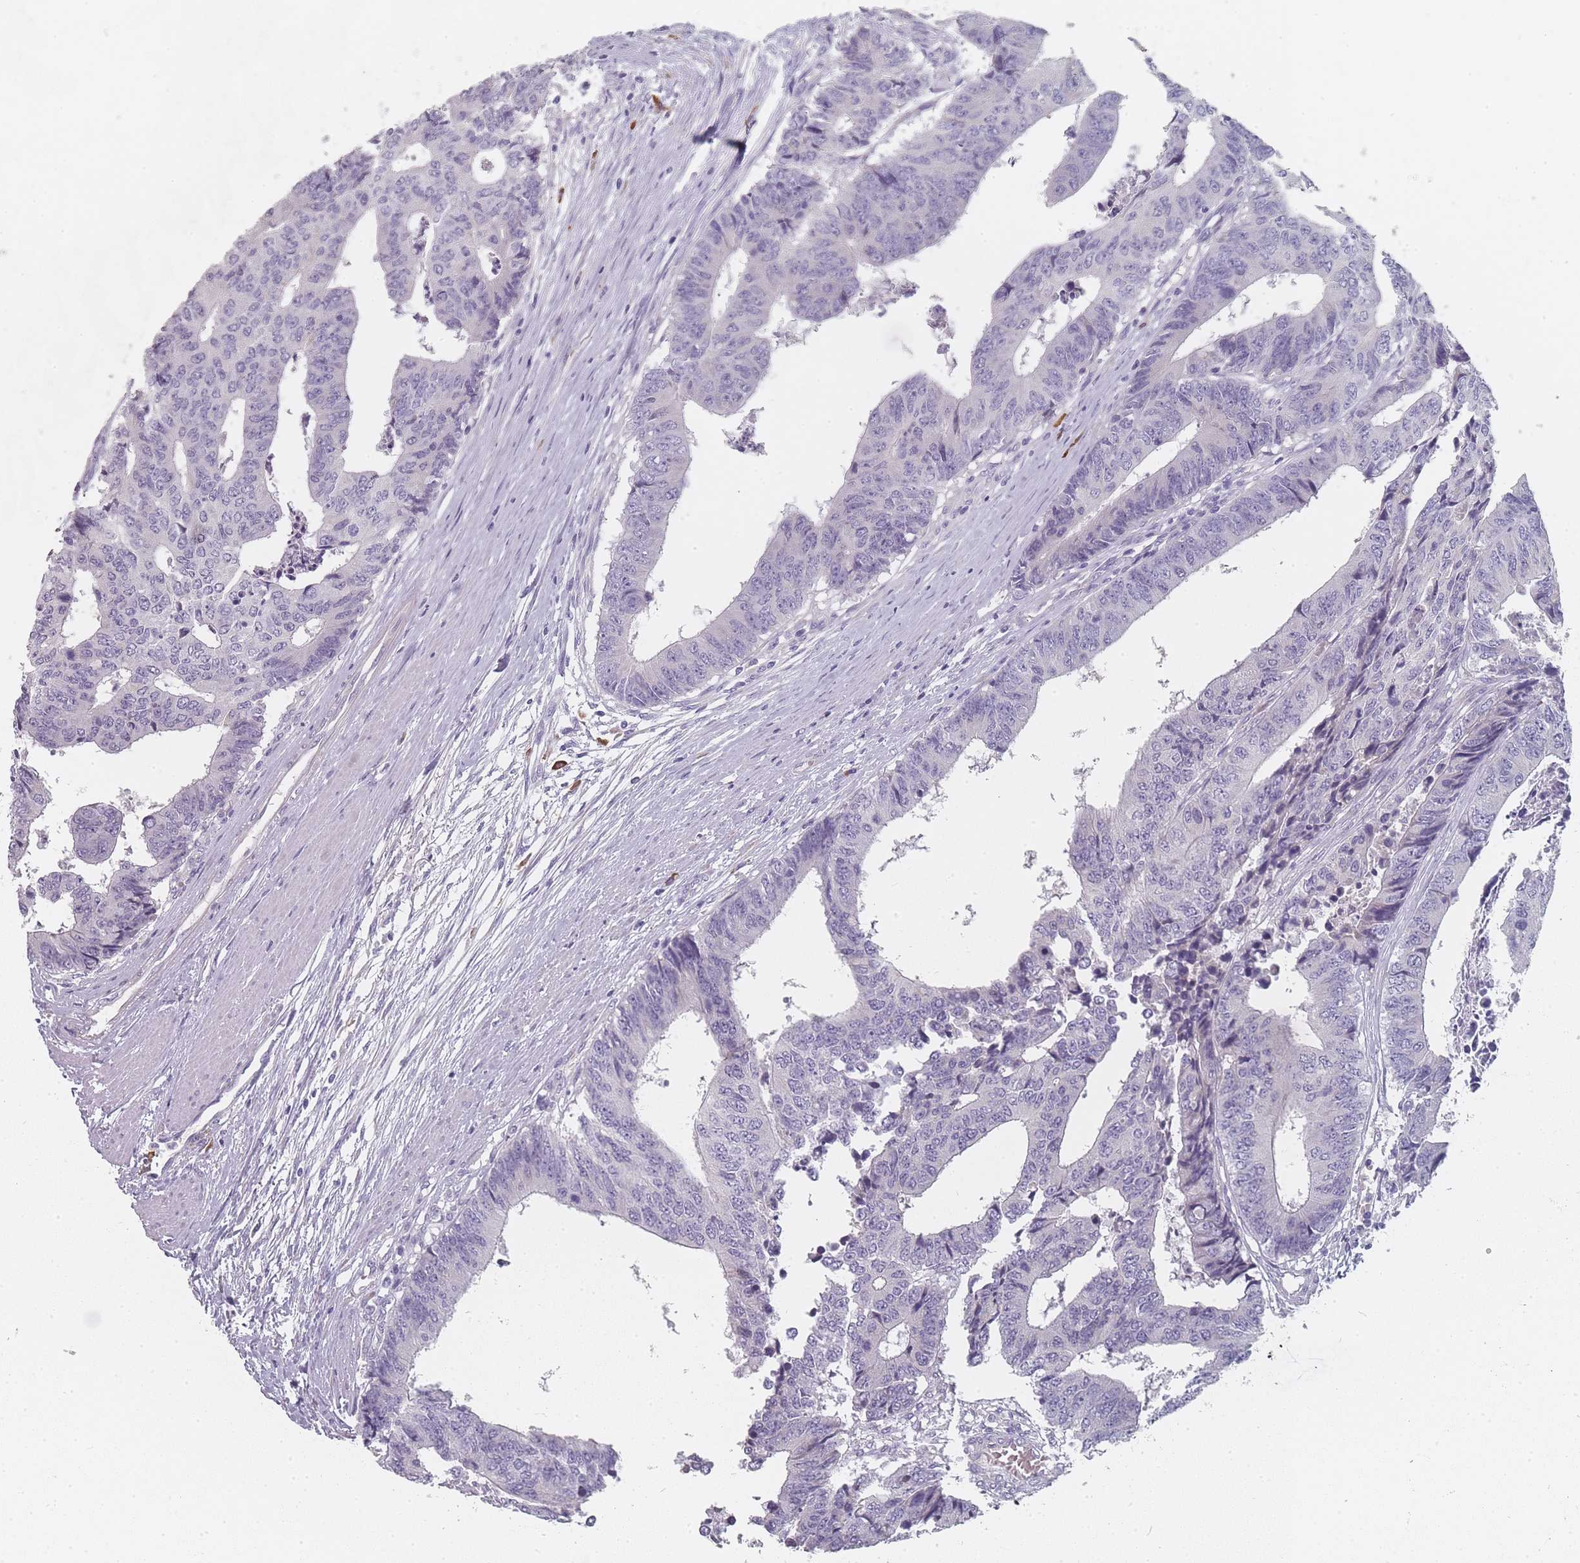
{"staining": {"intensity": "negative", "quantity": "none", "location": "none"}, "tissue": "colorectal cancer", "cell_type": "Tumor cells", "image_type": "cancer", "snomed": [{"axis": "morphology", "description": "Adenocarcinoma, NOS"}, {"axis": "topography", "description": "Rectum"}], "caption": "This is an immunohistochemistry micrograph of colorectal adenocarcinoma. There is no positivity in tumor cells.", "gene": "SLC35E4", "patient": {"sex": "male", "age": 84}}